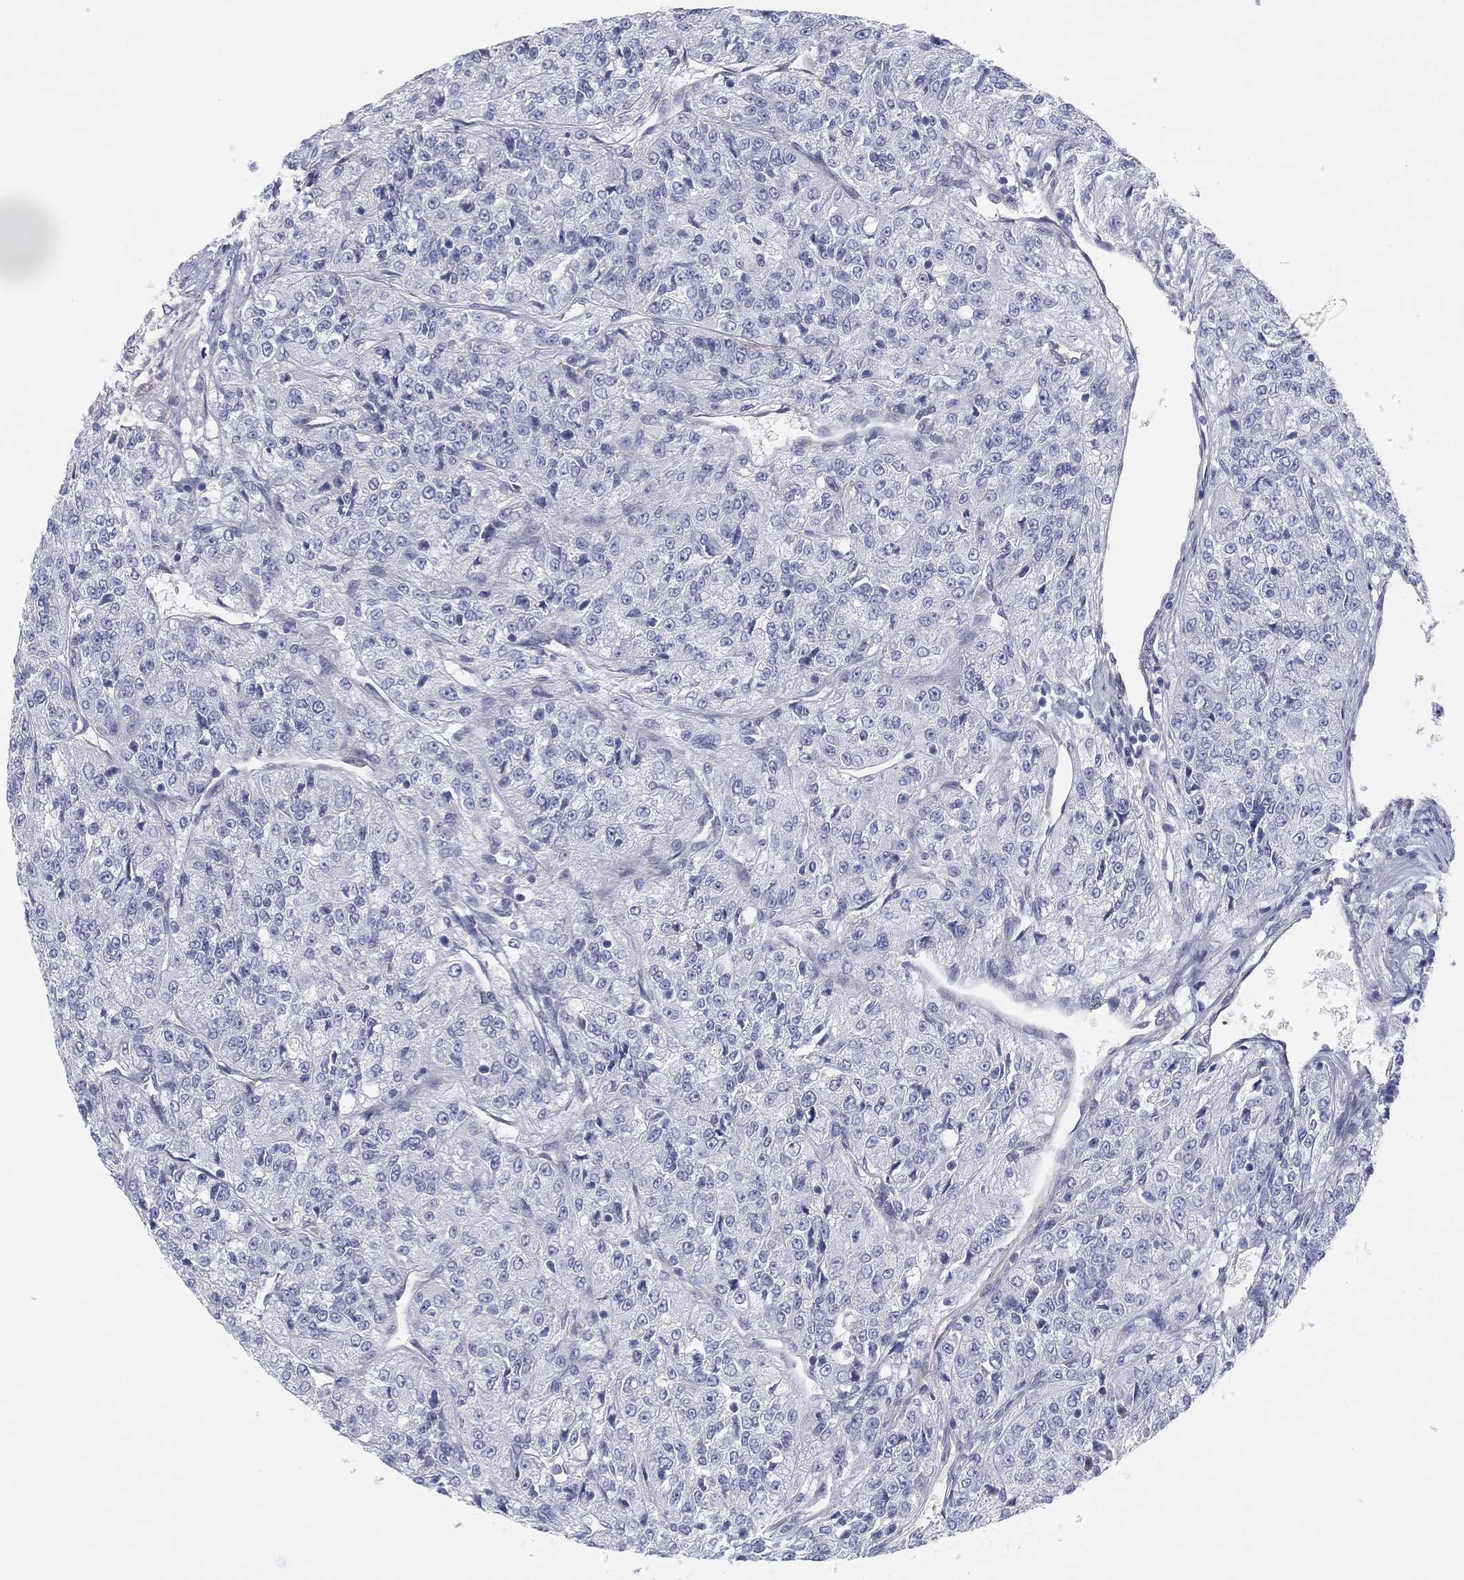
{"staining": {"intensity": "negative", "quantity": "none", "location": "none"}, "tissue": "renal cancer", "cell_type": "Tumor cells", "image_type": "cancer", "snomed": [{"axis": "morphology", "description": "Adenocarcinoma, NOS"}, {"axis": "topography", "description": "Kidney"}], "caption": "Tumor cells show no significant staining in renal cancer.", "gene": "MLF1", "patient": {"sex": "female", "age": 63}}